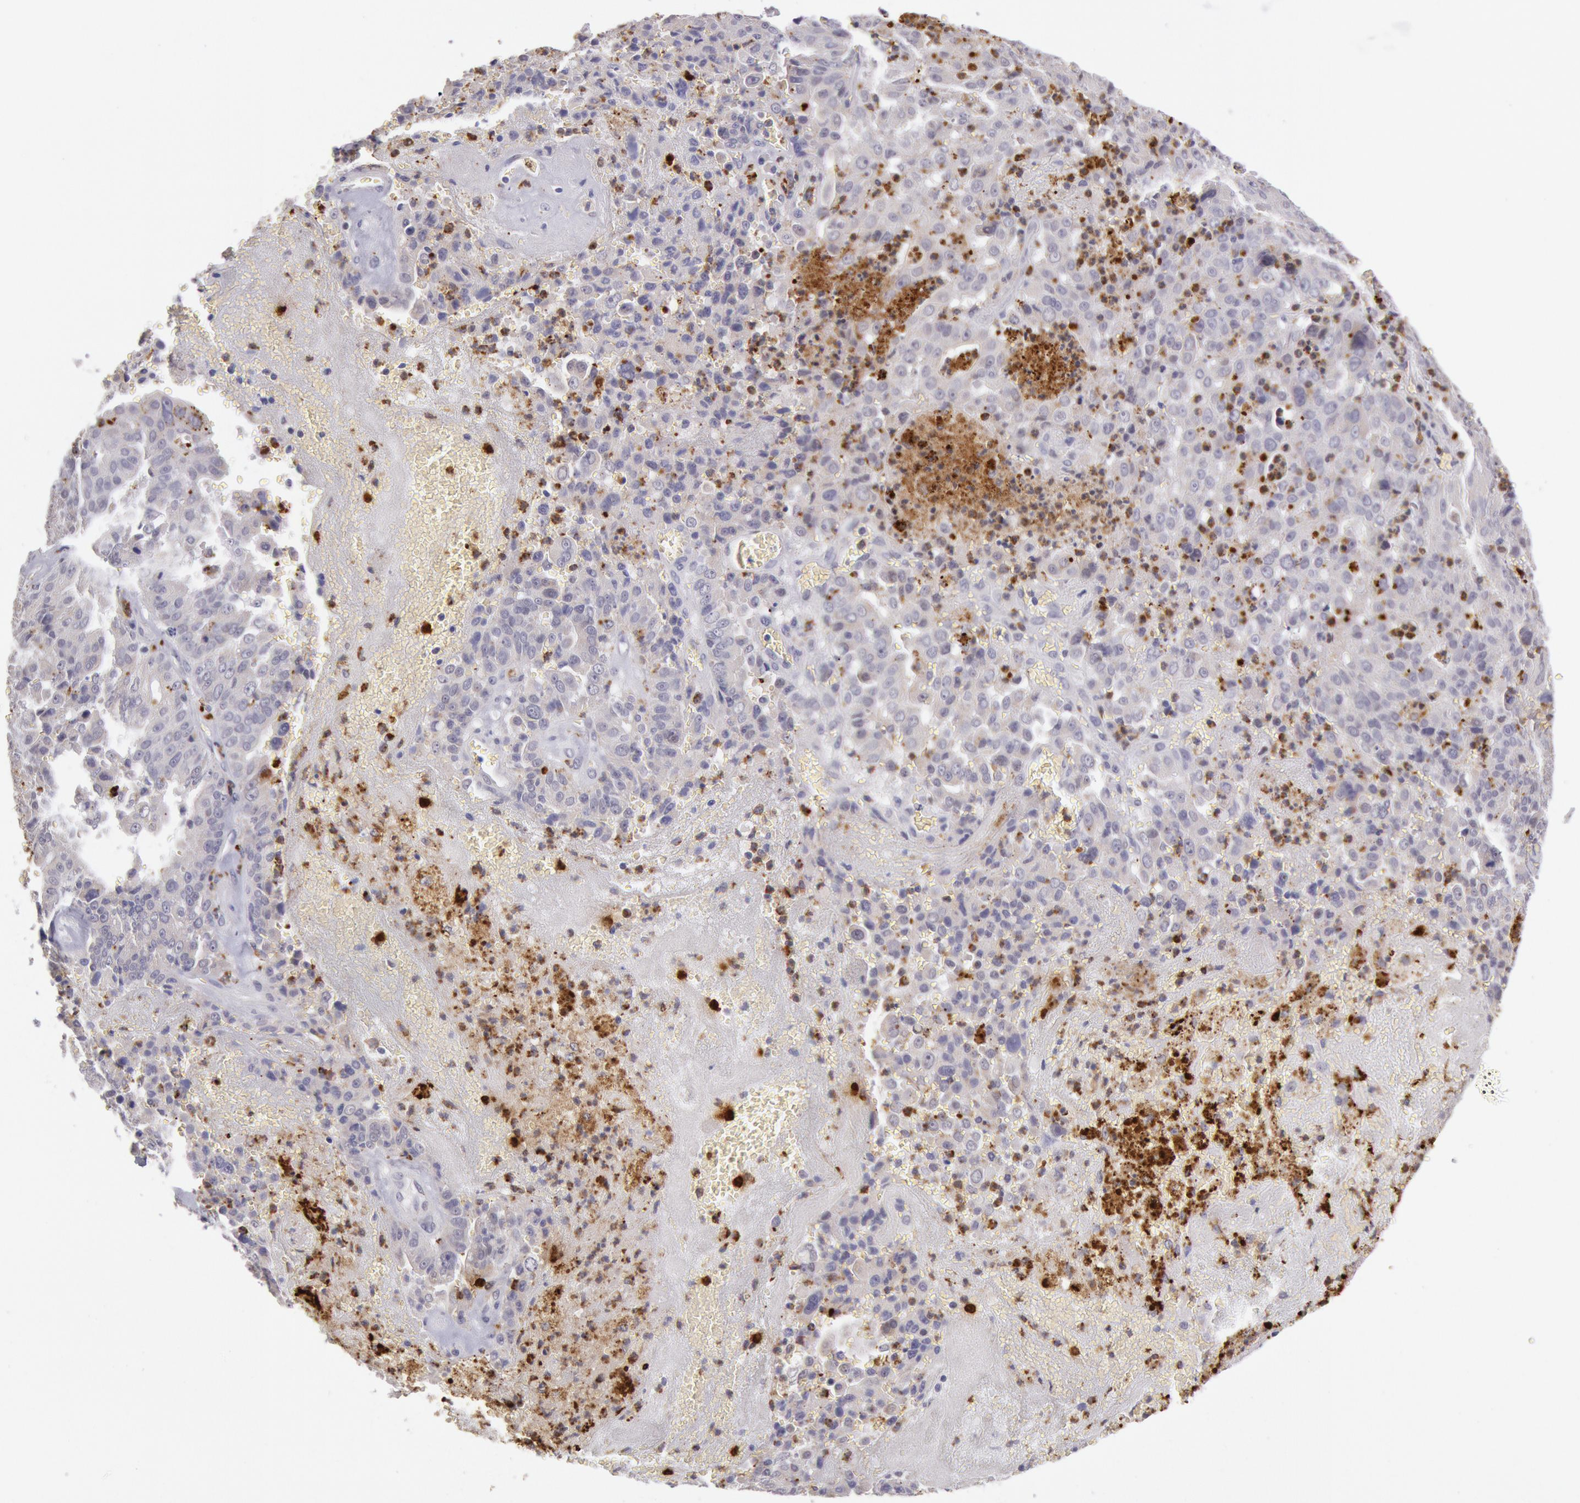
{"staining": {"intensity": "negative", "quantity": "none", "location": "none"}, "tissue": "liver cancer", "cell_type": "Tumor cells", "image_type": "cancer", "snomed": [{"axis": "morphology", "description": "Cholangiocarcinoma"}, {"axis": "topography", "description": "Liver"}], "caption": "Tumor cells are negative for brown protein staining in cholangiocarcinoma (liver).", "gene": "KDM6A", "patient": {"sex": "female", "age": 79}}